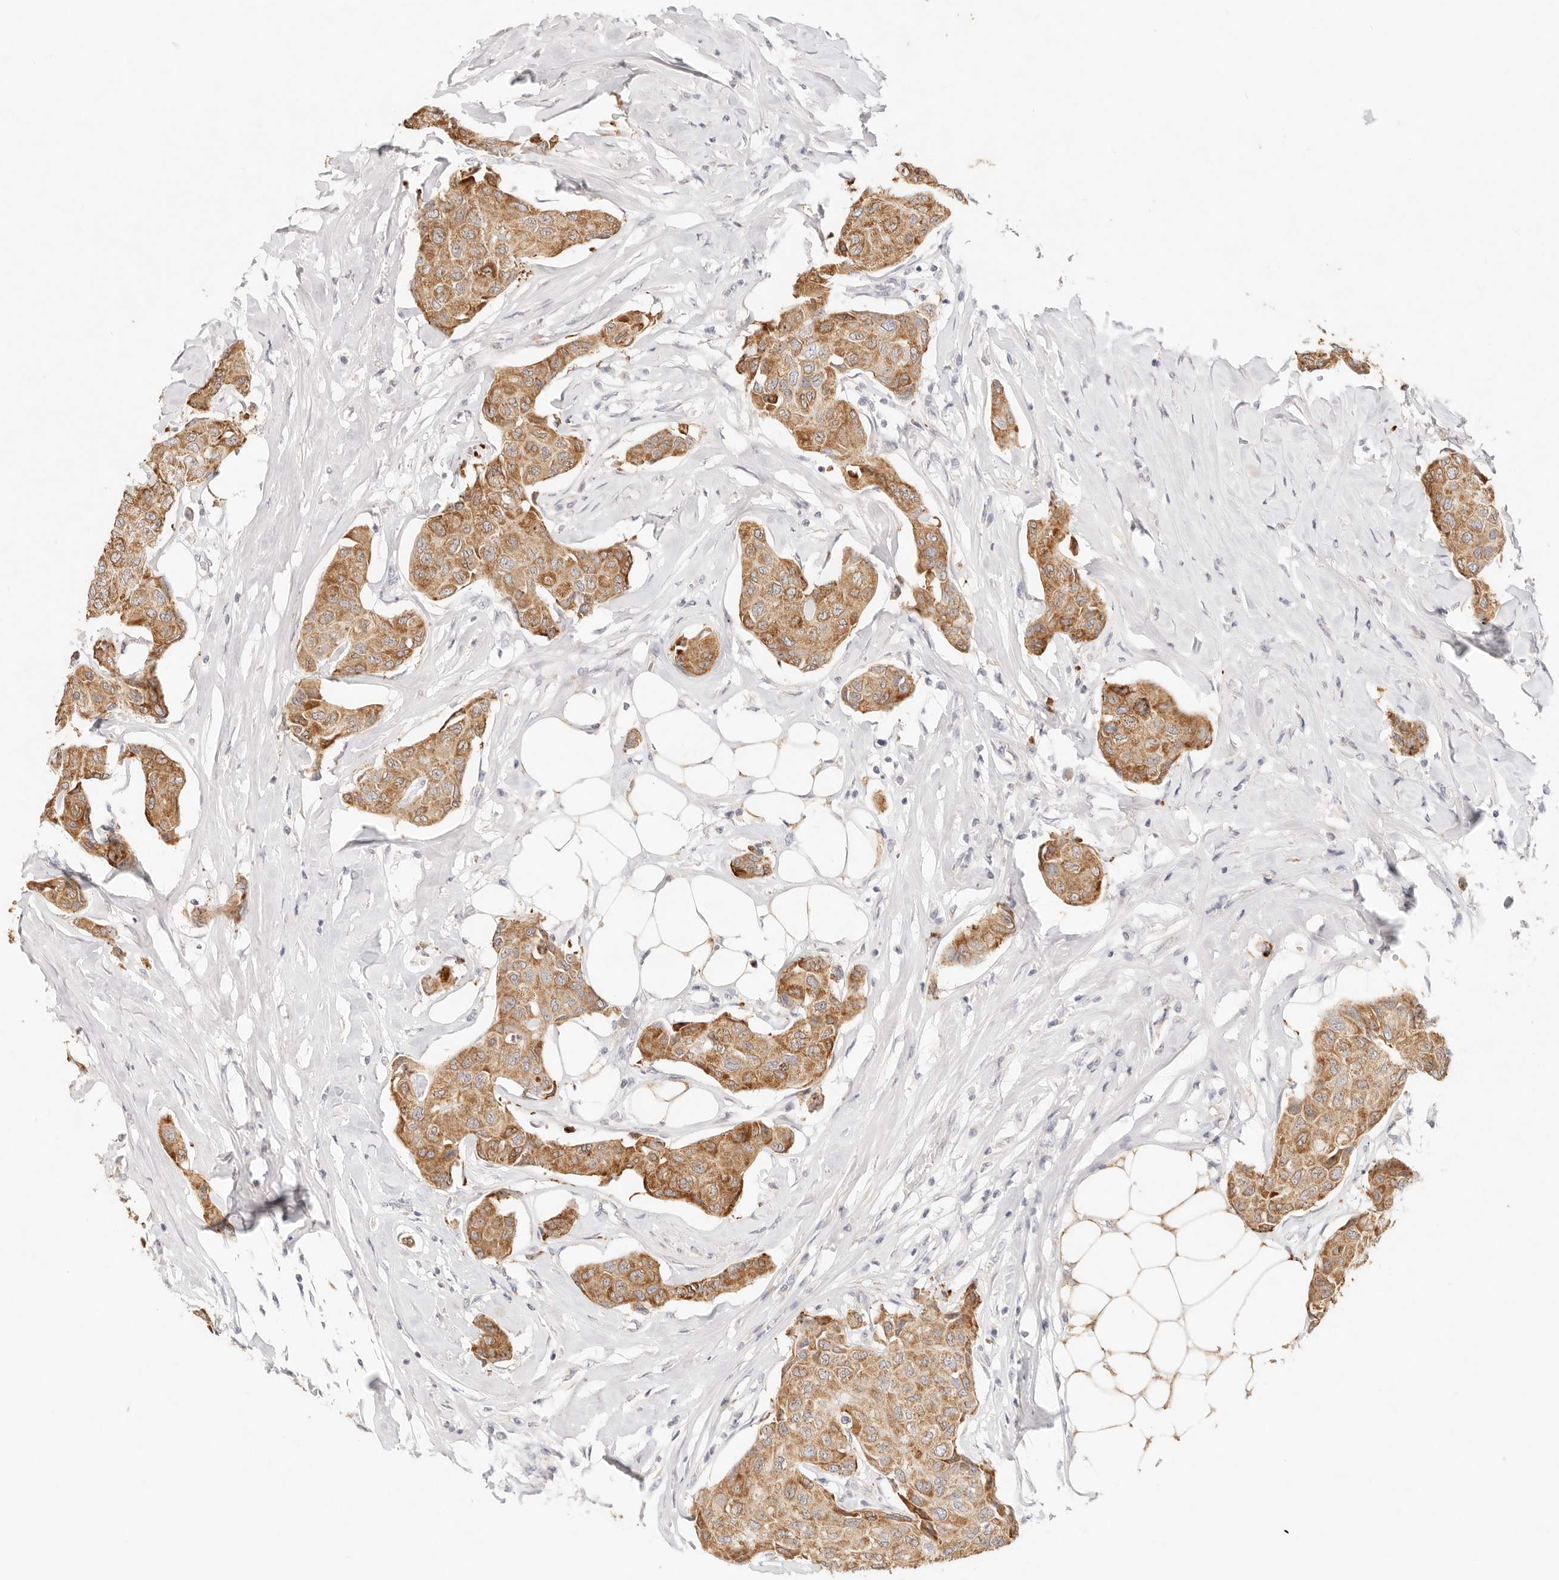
{"staining": {"intensity": "moderate", "quantity": ">75%", "location": "cytoplasmic/membranous"}, "tissue": "breast cancer", "cell_type": "Tumor cells", "image_type": "cancer", "snomed": [{"axis": "morphology", "description": "Duct carcinoma"}, {"axis": "topography", "description": "Breast"}], "caption": "Breast cancer (invasive ductal carcinoma) stained with a brown dye demonstrates moderate cytoplasmic/membranous positive positivity in about >75% of tumor cells.", "gene": "GPR156", "patient": {"sex": "female", "age": 80}}